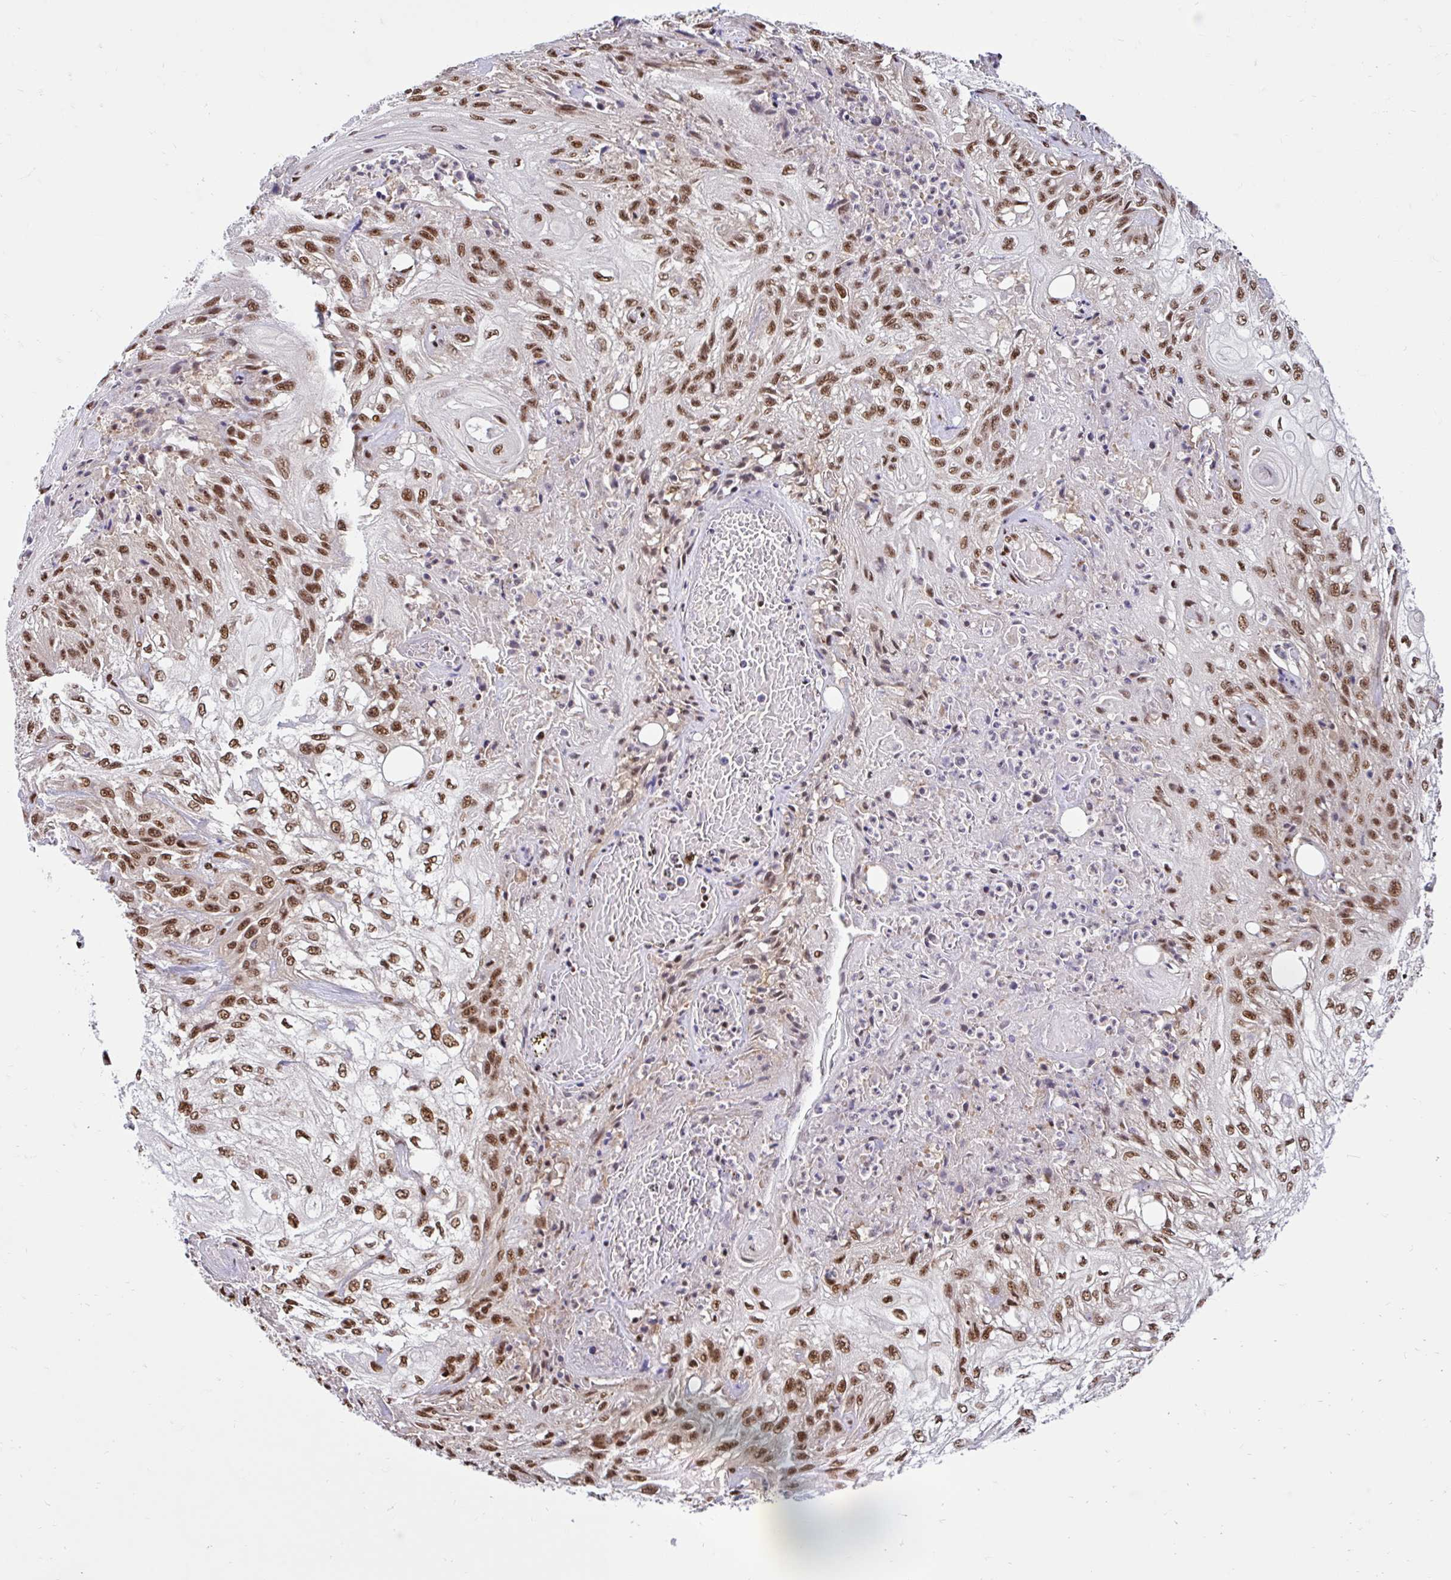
{"staining": {"intensity": "strong", "quantity": ">75%", "location": "nuclear"}, "tissue": "skin cancer", "cell_type": "Tumor cells", "image_type": "cancer", "snomed": [{"axis": "morphology", "description": "Squamous cell carcinoma, NOS"}, {"axis": "morphology", "description": "Squamous cell carcinoma, metastatic, NOS"}, {"axis": "topography", "description": "Skin"}, {"axis": "topography", "description": "Lymph node"}], "caption": "Squamous cell carcinoma (skin) stained with a protein marker exhibits strong staining in tumor cells.", "gene": "ABCA9", "patient": {"sex": "male", "age": 75}}